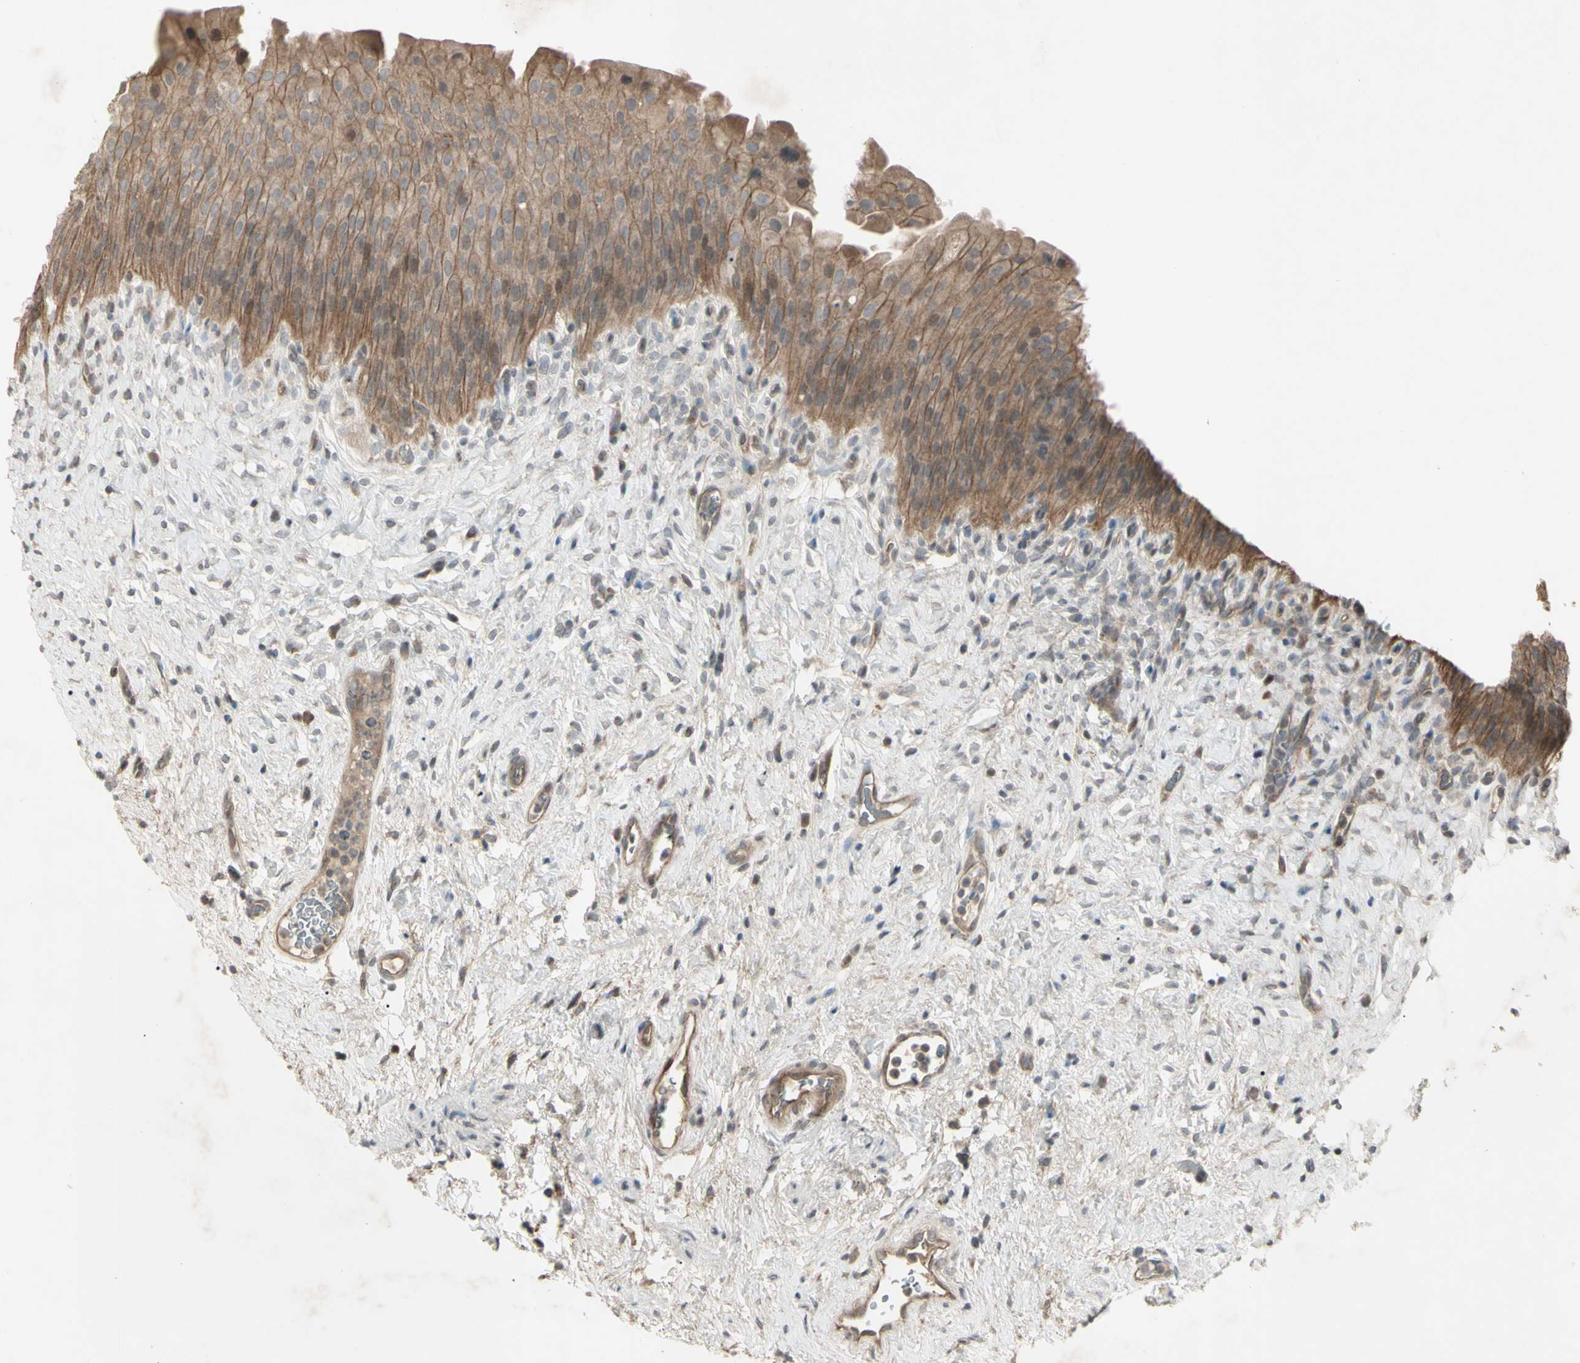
{"staining": {"intensity": "moderate", "quantity": ">75%", "location": "cytoplasmic/membranous"}, "tissue": "urinary bladder", "cell_type": "Urothelial cells", "image_type": "normal", "snomed": [{"axis": "morphology", "description": "Normal tissue, NOS"}, {"axis": "morphology", "description": "Urothelial carcinoma, High grade"}, {"axis": "topography", "description": "Urinary bladder"}], "caption": "Urinary bladder stained with immunohistochemistry displays moderate cytoplasmic/membranous positivity in approximately >75% of urothelial cells. The staining was performed using DAB, with brown indicating positive protein expression. Nuclei are stained blue with hematoxylin.", "gene": "JAG1", "patient": {"sex": "male", "age": 46}}